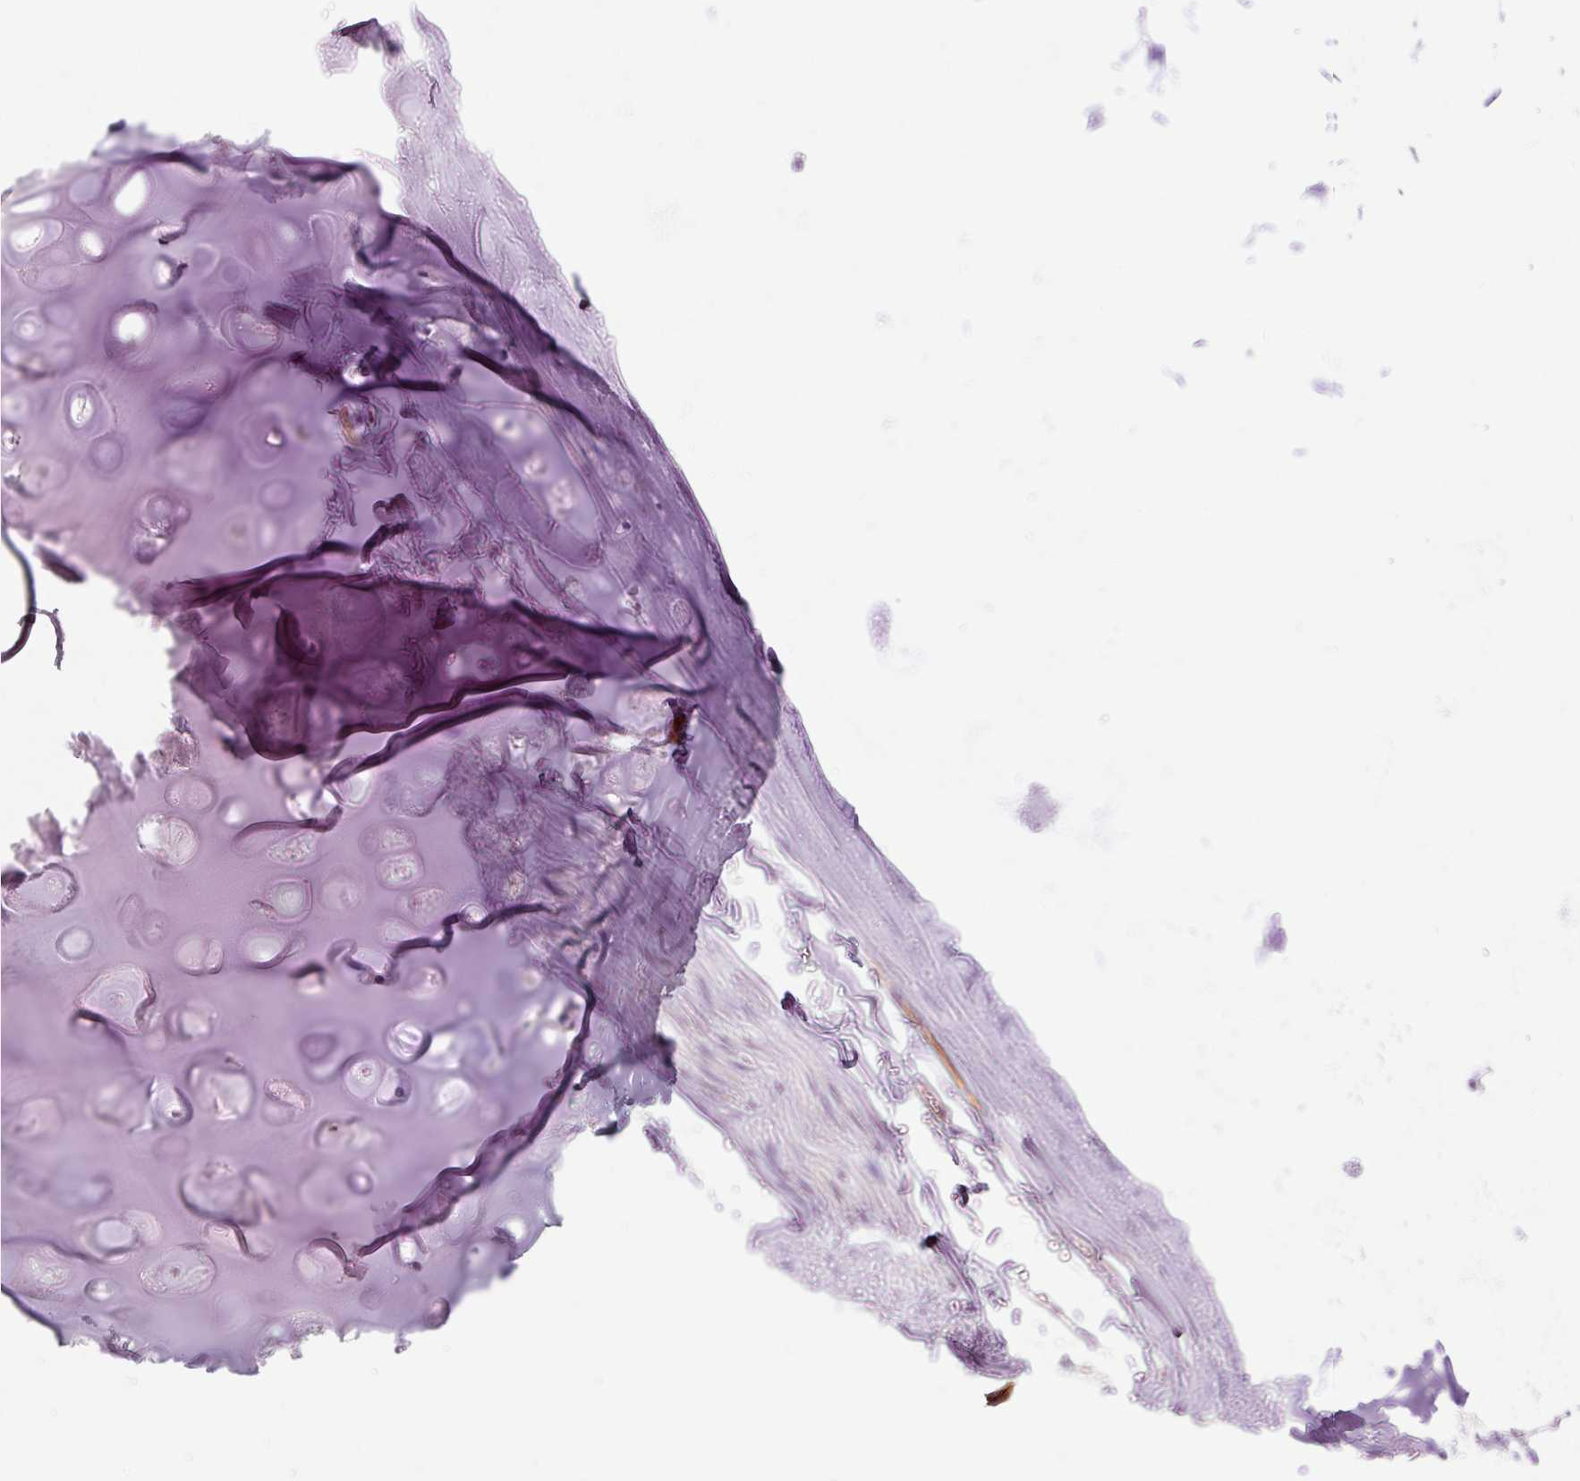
{"staining": {"intensity": "negative", "quantity": "none", "location": "none"}, "tissue": "adipose tissue", "cell_type": "Adipocytes", "image_type": "normal", "snomed": [{"axis": "morphology", "description": "Normal tissue, NOS"}, {"axis": "topography", "description": "Cartilage tissue"}, {"axis": "topography", "description": "Bronchus"}, {"axis": "topography", "description": "Peripheral nerve tissue"}], "caption": "IHC histopathology image of normal adipose tissue: adipose tissue stained with DAB (3,3'-diaminobenzidine) exhibits no significant protein staining in adipocytes.", "gene": "DCTN4", "patient": {"sex": "male", "age": 67}}